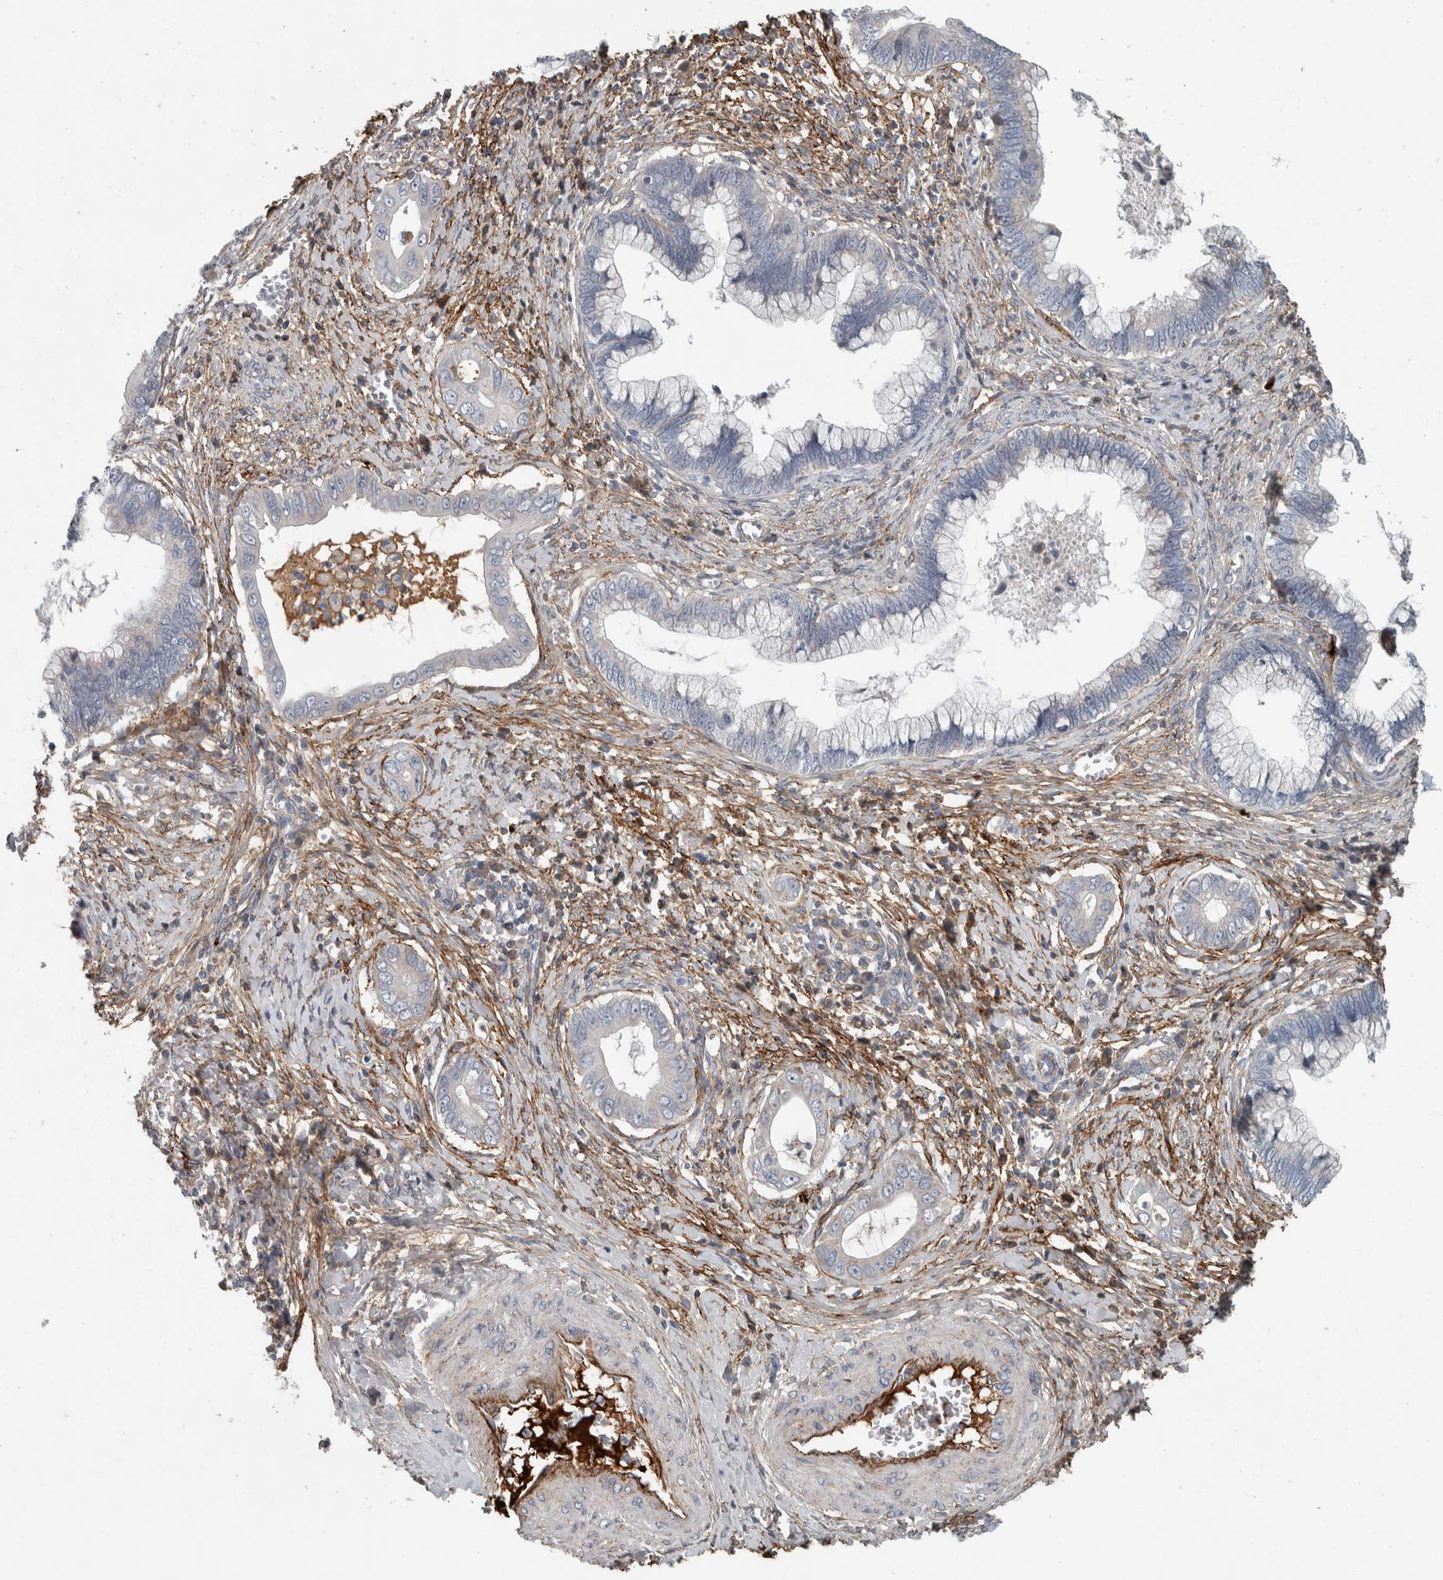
{"staining": {"intensity": "negative", "quantity": "none", "location": "none"}, "tissue": "cervical cancer", "cell_type": "Tumor cells", "image_type": "cancer", "snomed": [{"axis": "morphology", "description": "Adenocarcinoma, NOS"}, {"axis": "topography", "description": "Cervix"}], "caption": "This image is of cervical cancer (adenocarcinoma) stained with immunohistochemistry to label a protein in brown with the nuclei are counter-stained blue. There is no staining in tumor cells. The staining is performed using DAB (3,3'-diaminobenzidine) brown chromogen with nuclei counter-stained in using hematoxylin.", "gene": "FN1", "patient": {"sex": "female", "age": 44}}